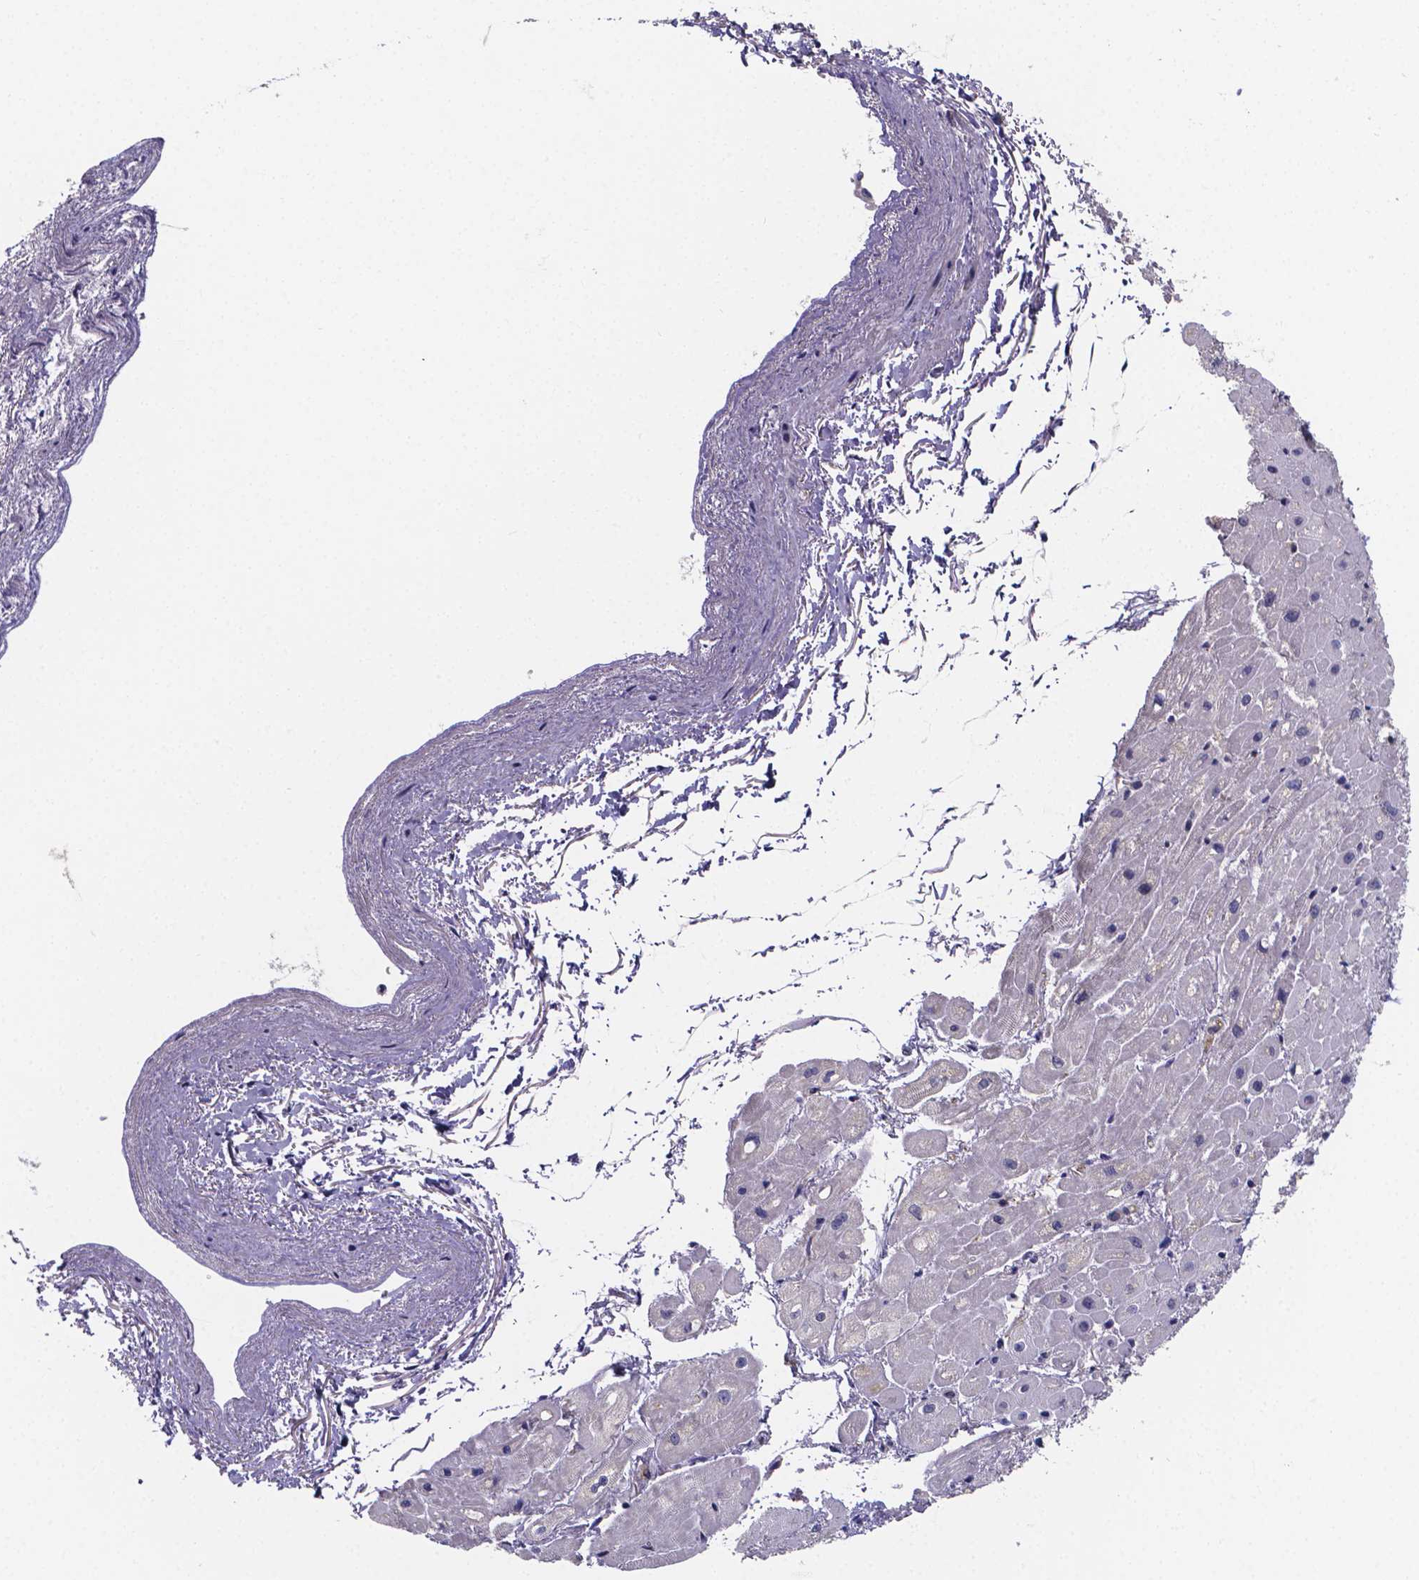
{"staining": {"intensity": "negative", "quantity": "none", "location": "none"}, "tissue": "heart muscle", "cell_type": "Cardiomyocytes", "image_type": "normal", "snomed": [{"axis": "morphology", "description": "Normal tissue, NOS"}, {"axis": "topography", "description": "Heart"}], "caption": "IHC micrograph of benign human heart muscle stained for a protein (brown), which displays no positivity in cardiomyocytes.", "gene": "SFRP4", "patient": {"sex": "male", "age": 62}}